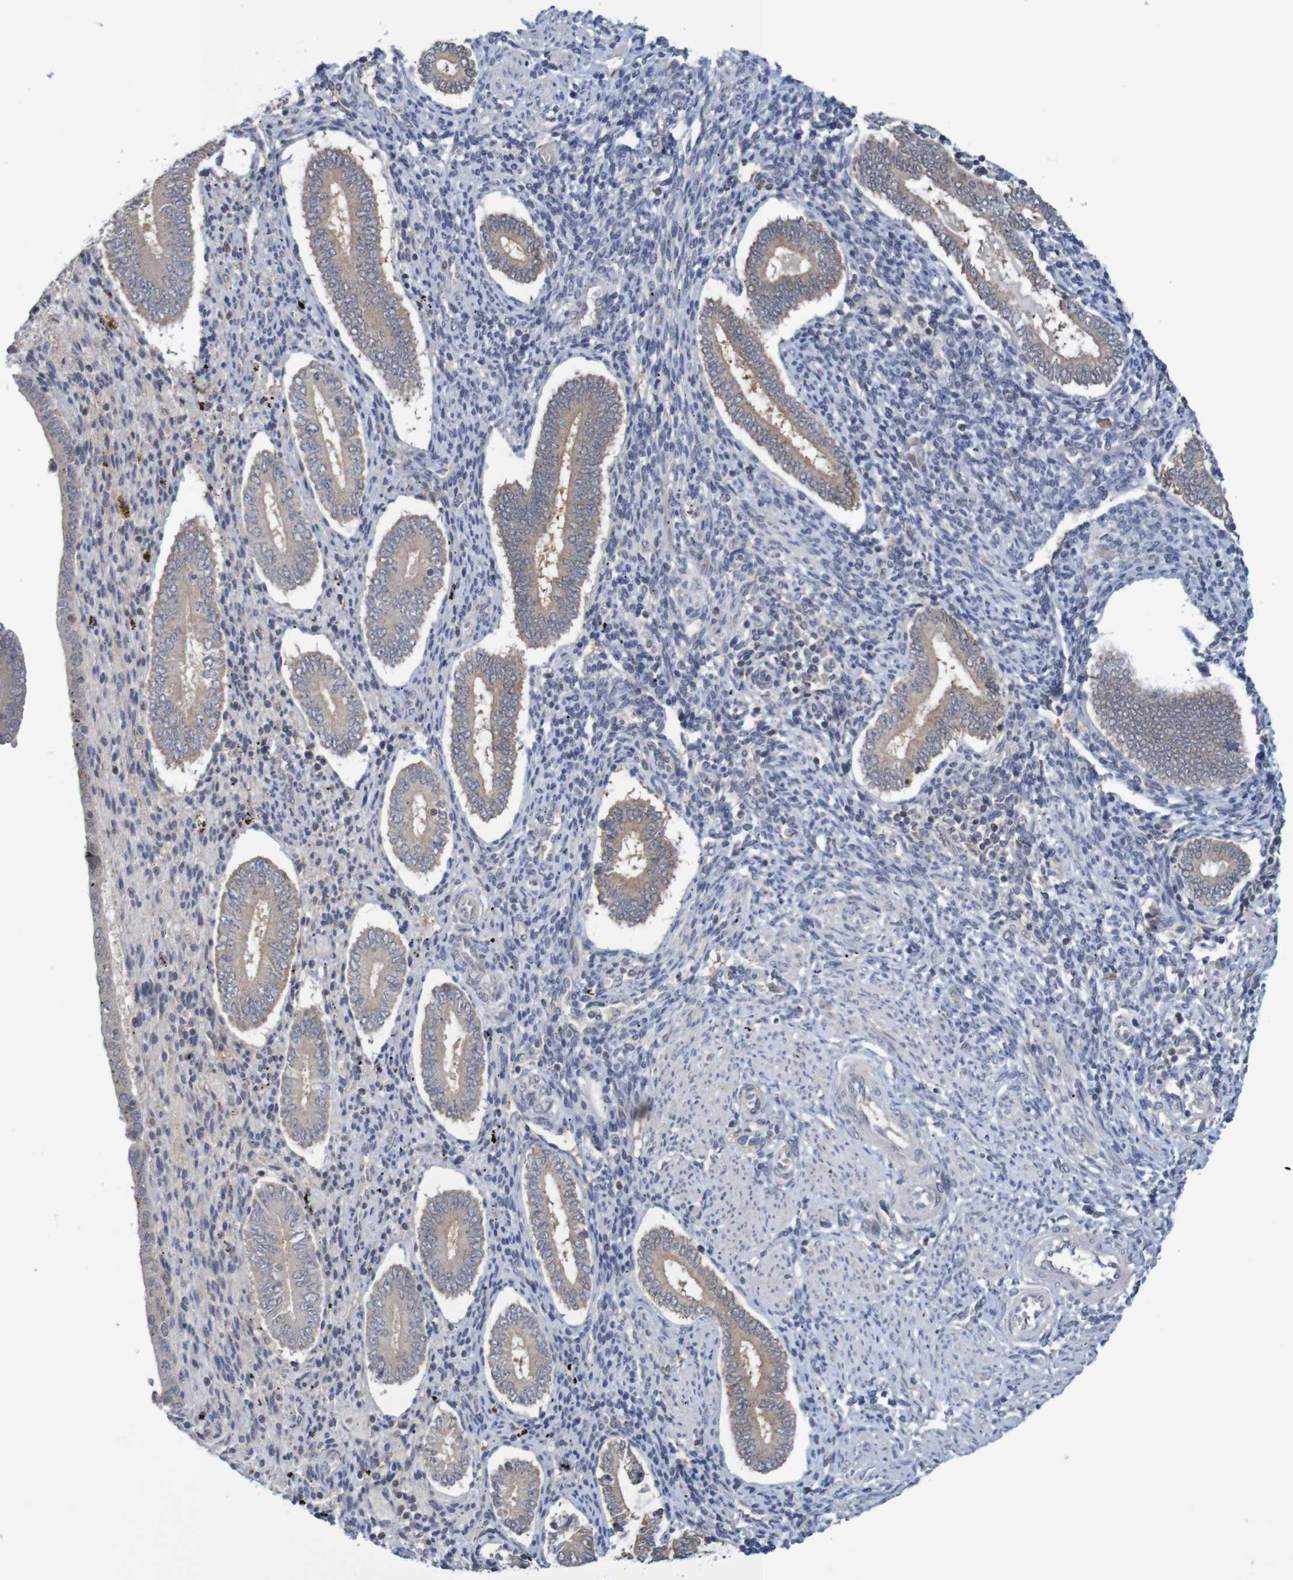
{"staining": {"intensity": "weak", "quantity": "<25%", "location": "cytoplasmic/membranous"}, "tissue": "endometrium", "cell_type": "Cells in endometrial stroma", "image_type": "normal", "snomed": [{"axis": "morphology", "description": "Normal tissue, NOS"}, {"axis": "topography", "description": "Endometrium"}], "caption": "Cells in endometrial stroma show no significant positivity in normal endometrium.", "gene": "ANKK1", "patient": {"sex": "female", "age": 42}}